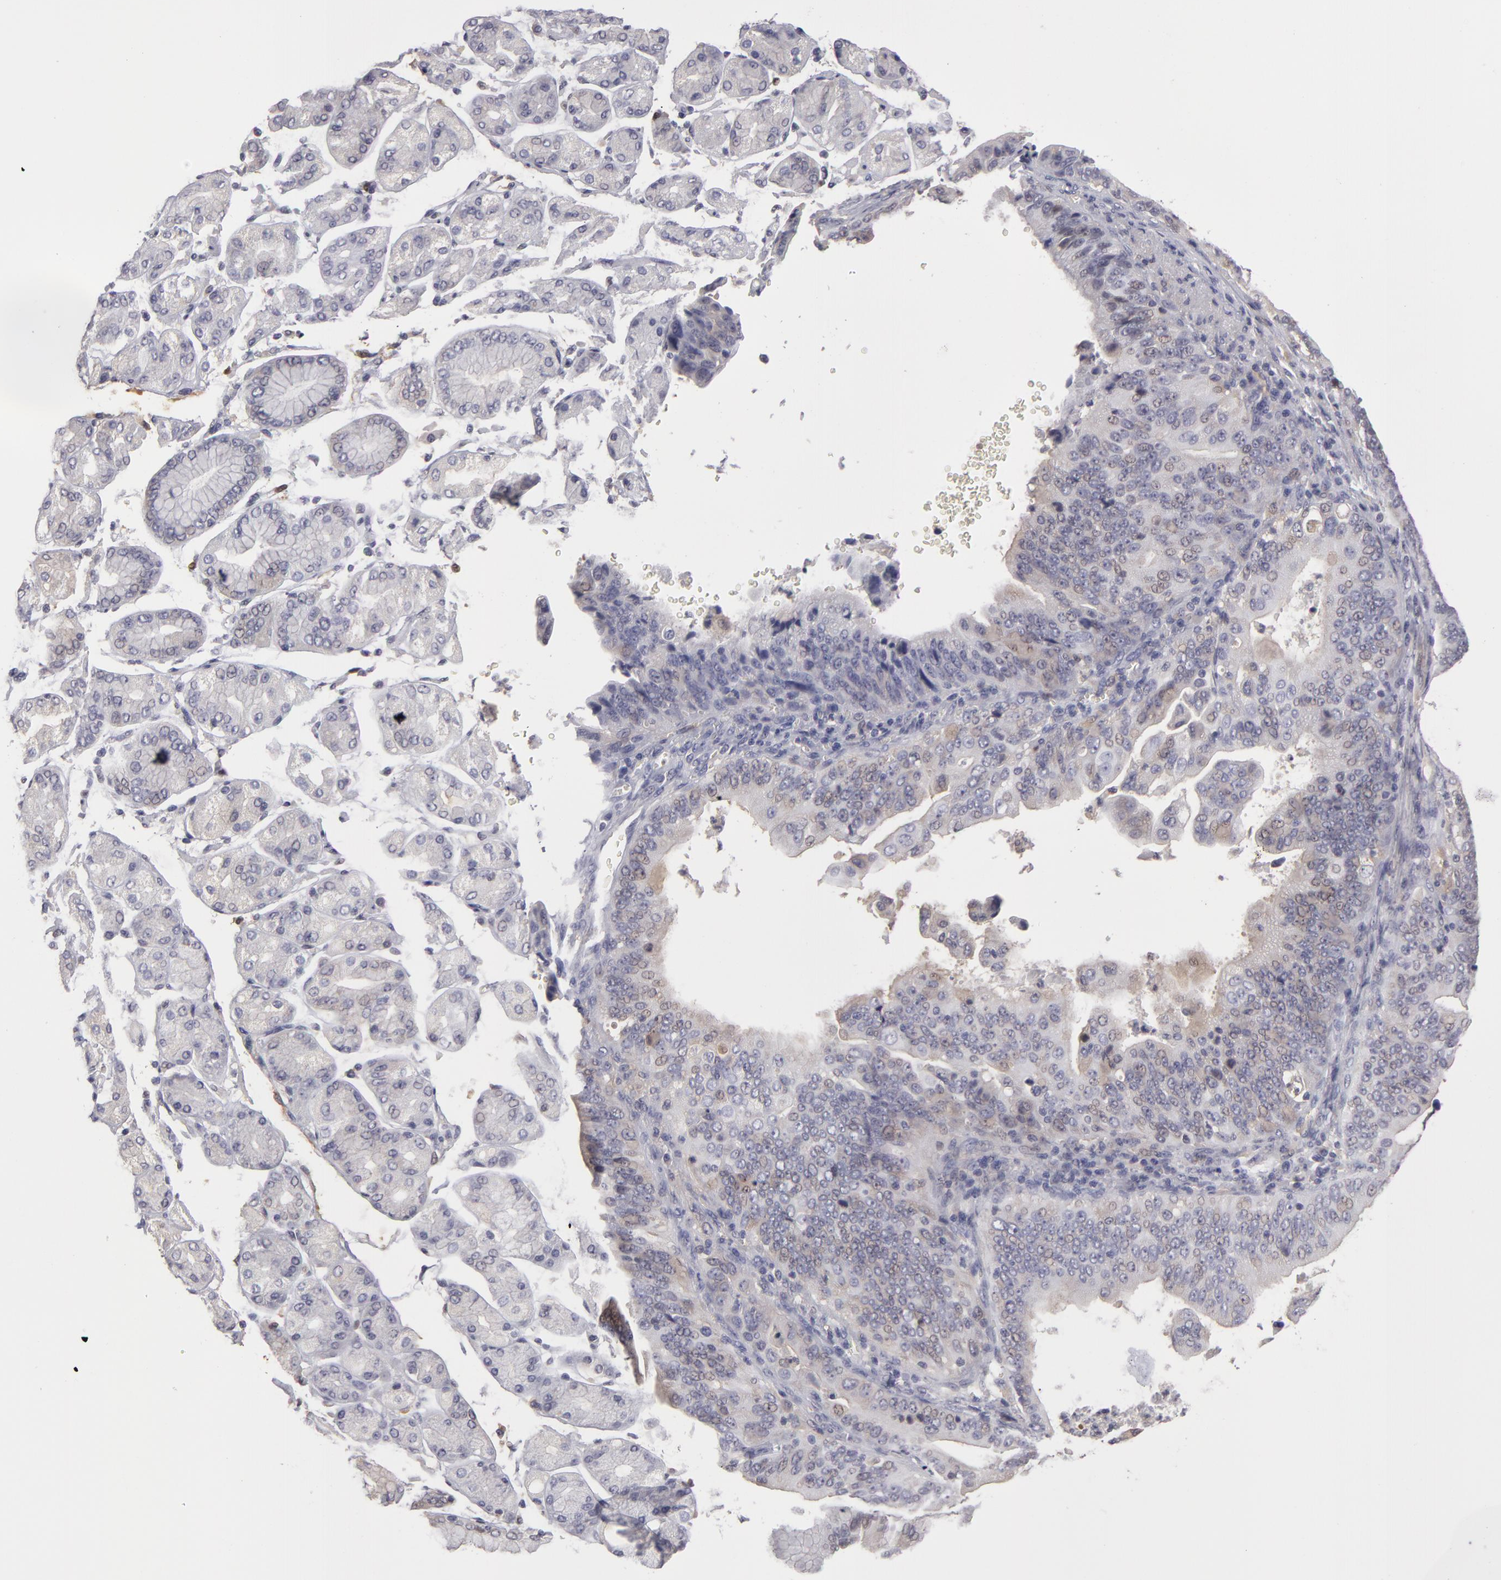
{"staining": {"intensity": "negative", "quantity": "none", "location": "none"}, "tissue": "stomach cancer", "cell_type": "Tumor cells", "image_type": "cancer", "snomed": [{"axis": "morphology", "description": "Adenocarcinoma, NOS"}, {"axis": "topography", "description": "Stomach, upper"}], "caption": "Stomach adenocarcinoma was stained to show a protein in brown. There is no significant staining in tumor cells.", "gene": "GNPDA1", "patient": {"sex": "female", "age": 50}}